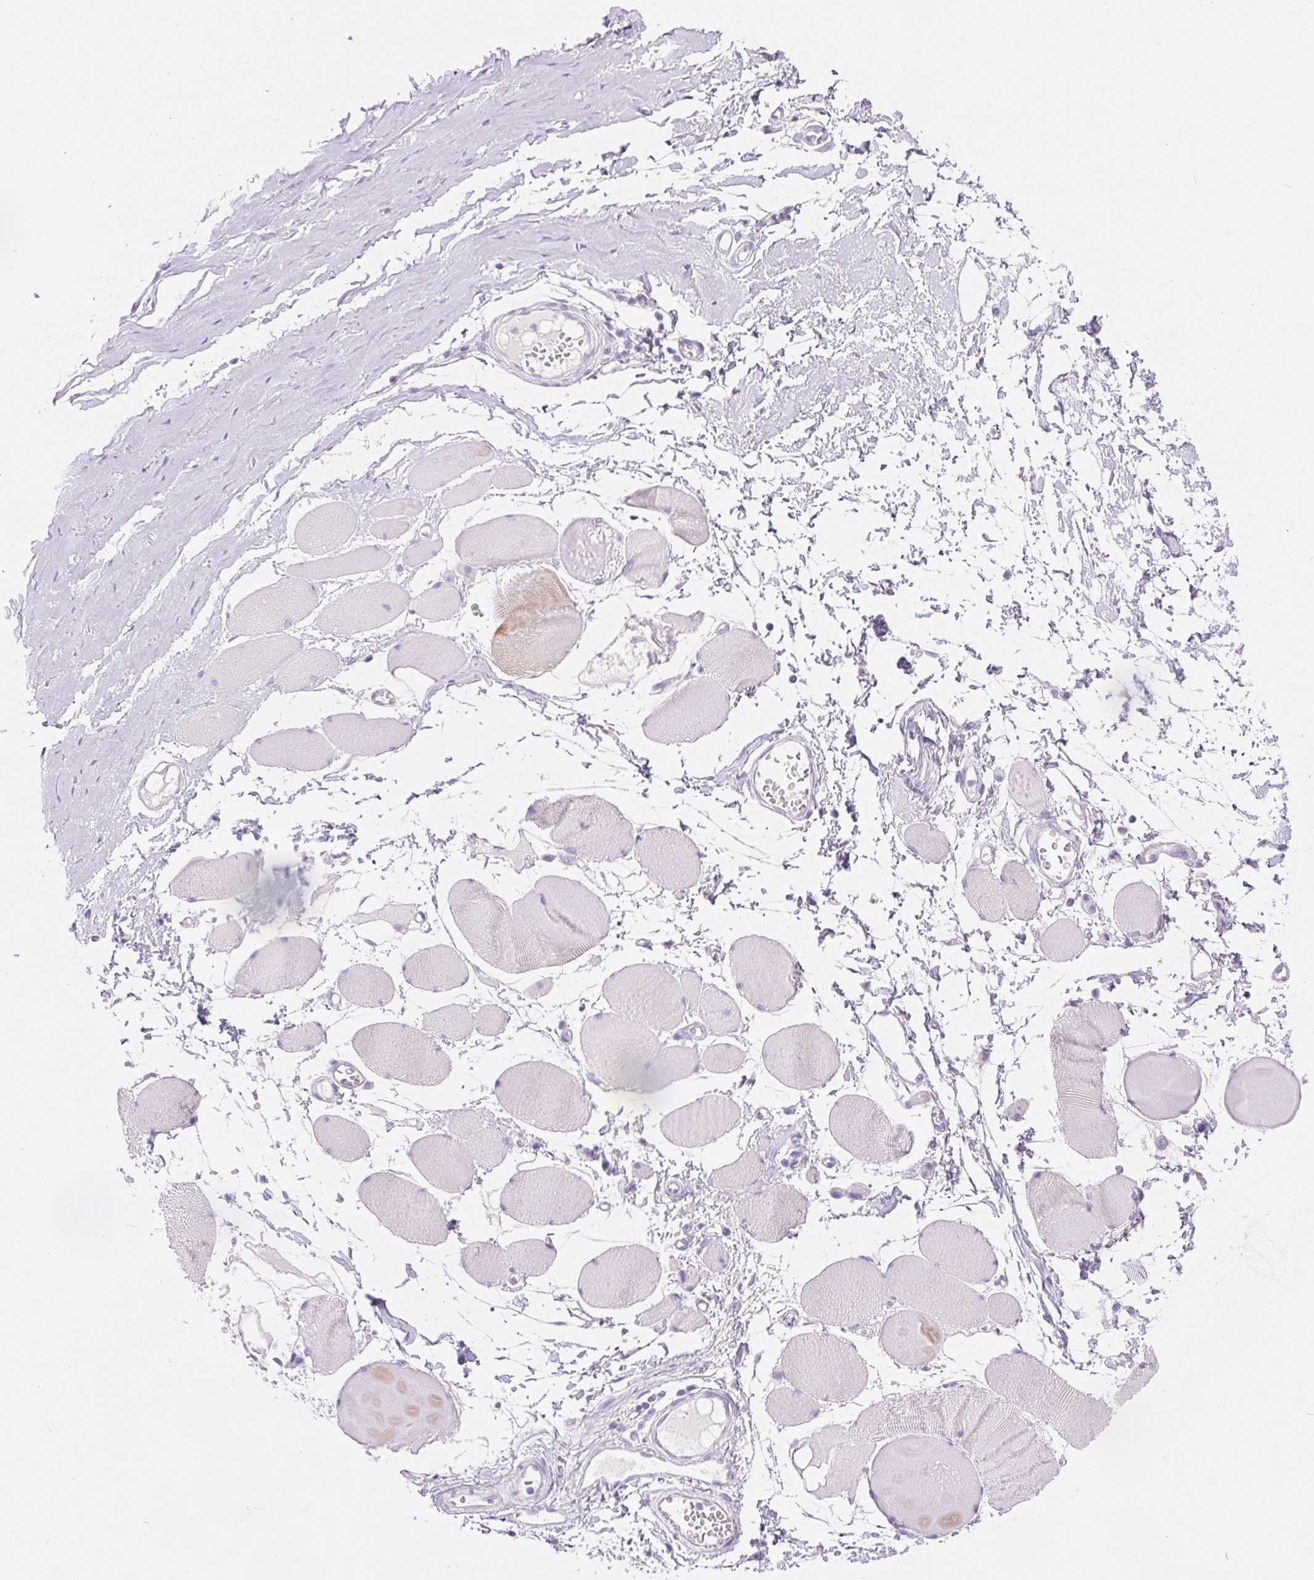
{"staining": {"intensity": "weak", "quantity": "<25%", "location": "cytoplasmic/membranous"}, "tissue": "skeletal muscle", "cell_type": "Myocytes", "image_type": "normal", "snomed": [{"axis": "morphology", "description": "Normal tissue, NOS"}, {"axis": "topography", "description": "Skeletal muscle"}], "caption": "This is a micrograph of IHC staining of normal skeletal muscle, which shows no expression in myocytes.", "gene": "CLDN16", "patient": {"sex": "female", "age": 75}}